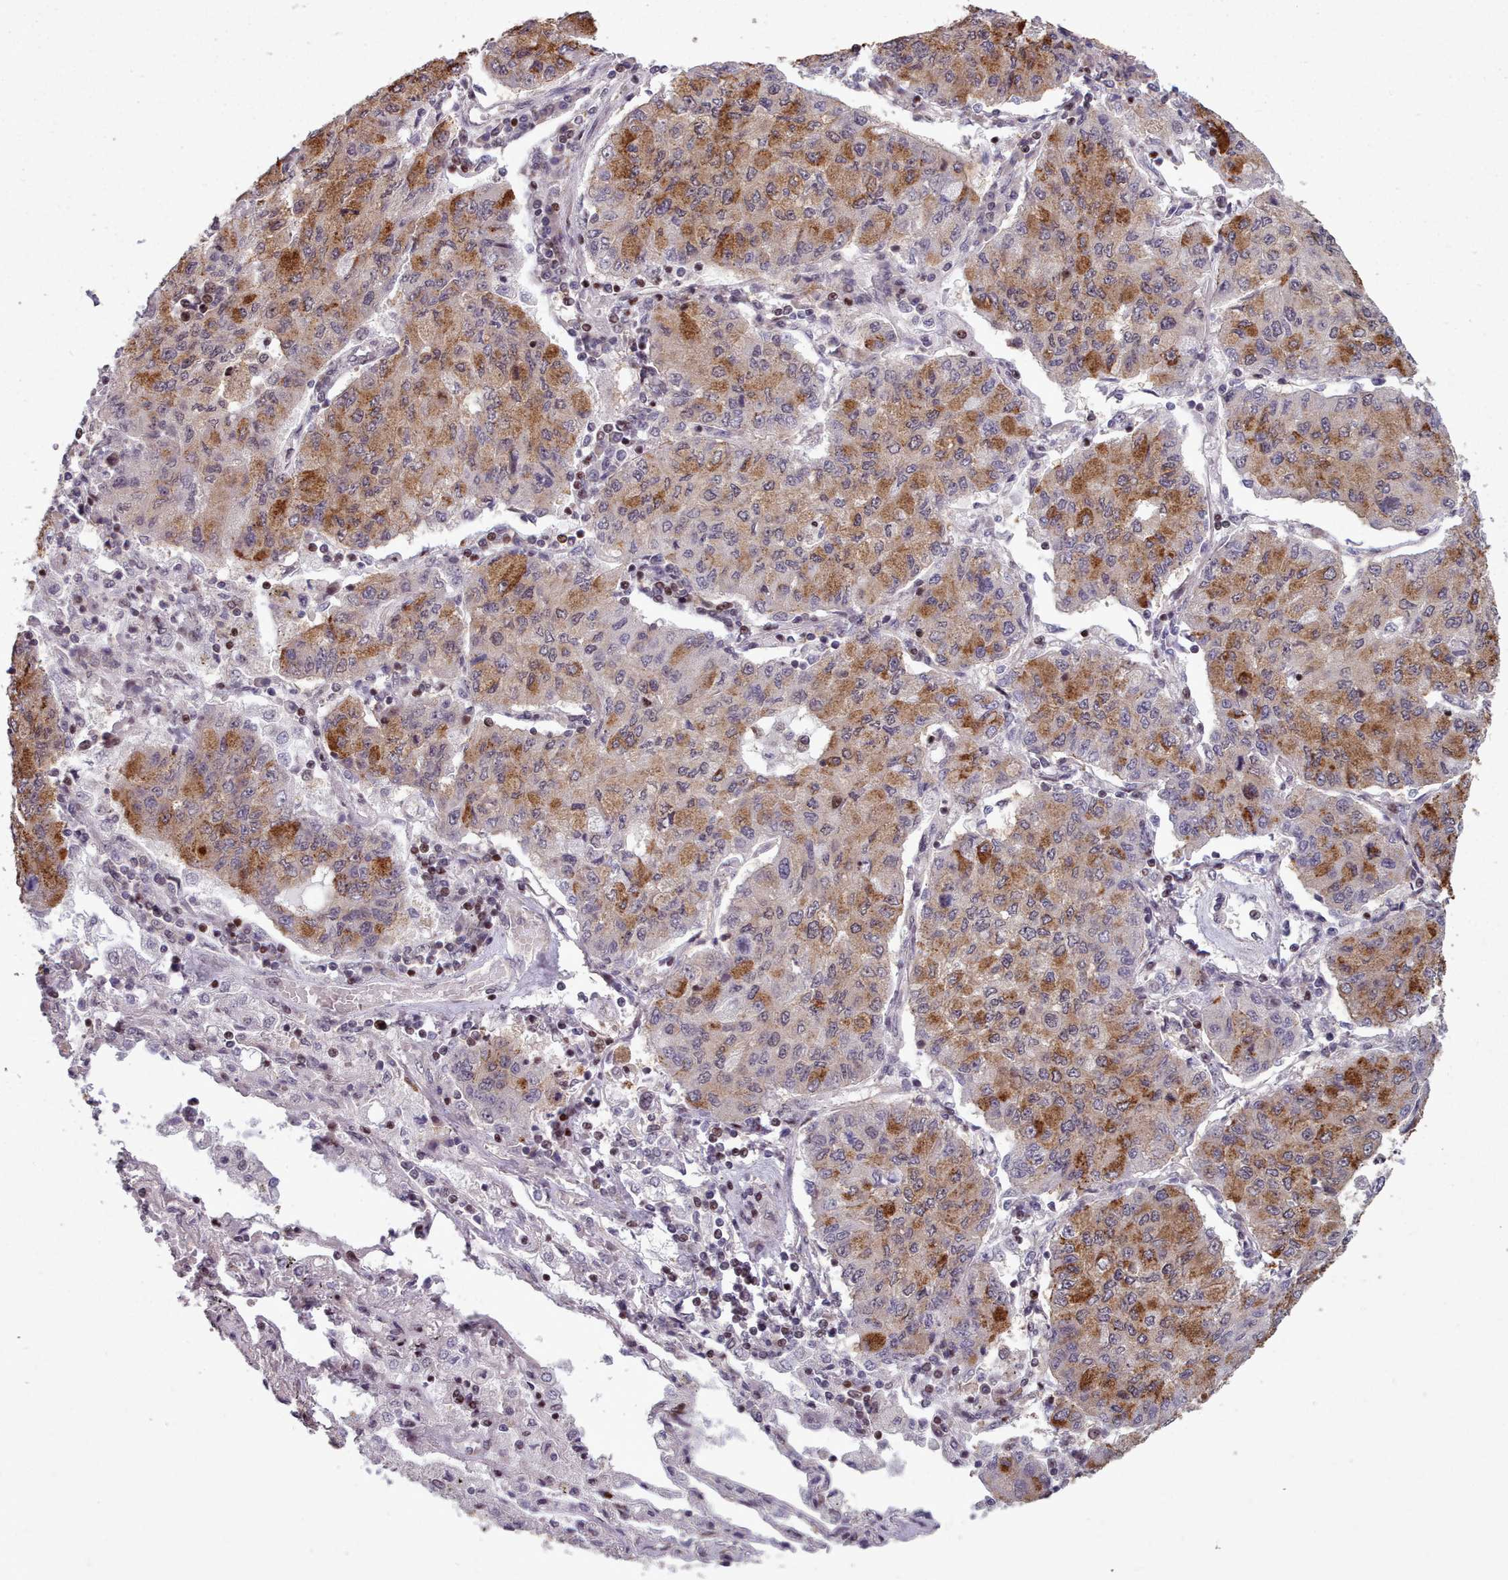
{"staining": {"intensity": "moderate", "quantity": ">75%", "location": "cytoplasmic/membranous"}, "tissue": "lung cancer", "cell_type": "Tumor cells", "image_type": "cancer", "snomed": [{"axis": "morphology", "description": "Squamous cell carcinoma, NOS"}, {"axis": "topography", "description": "Lung"}], "caption": "About >75% of tumor cells in human squamous cell carcinoma (lung) reveal moderate cytoplasmic/membranous protein staining as visualized by brown immunohistochemical staining.", "gene": "ENSA", "patient": {"sex": "male", "age": 74}}